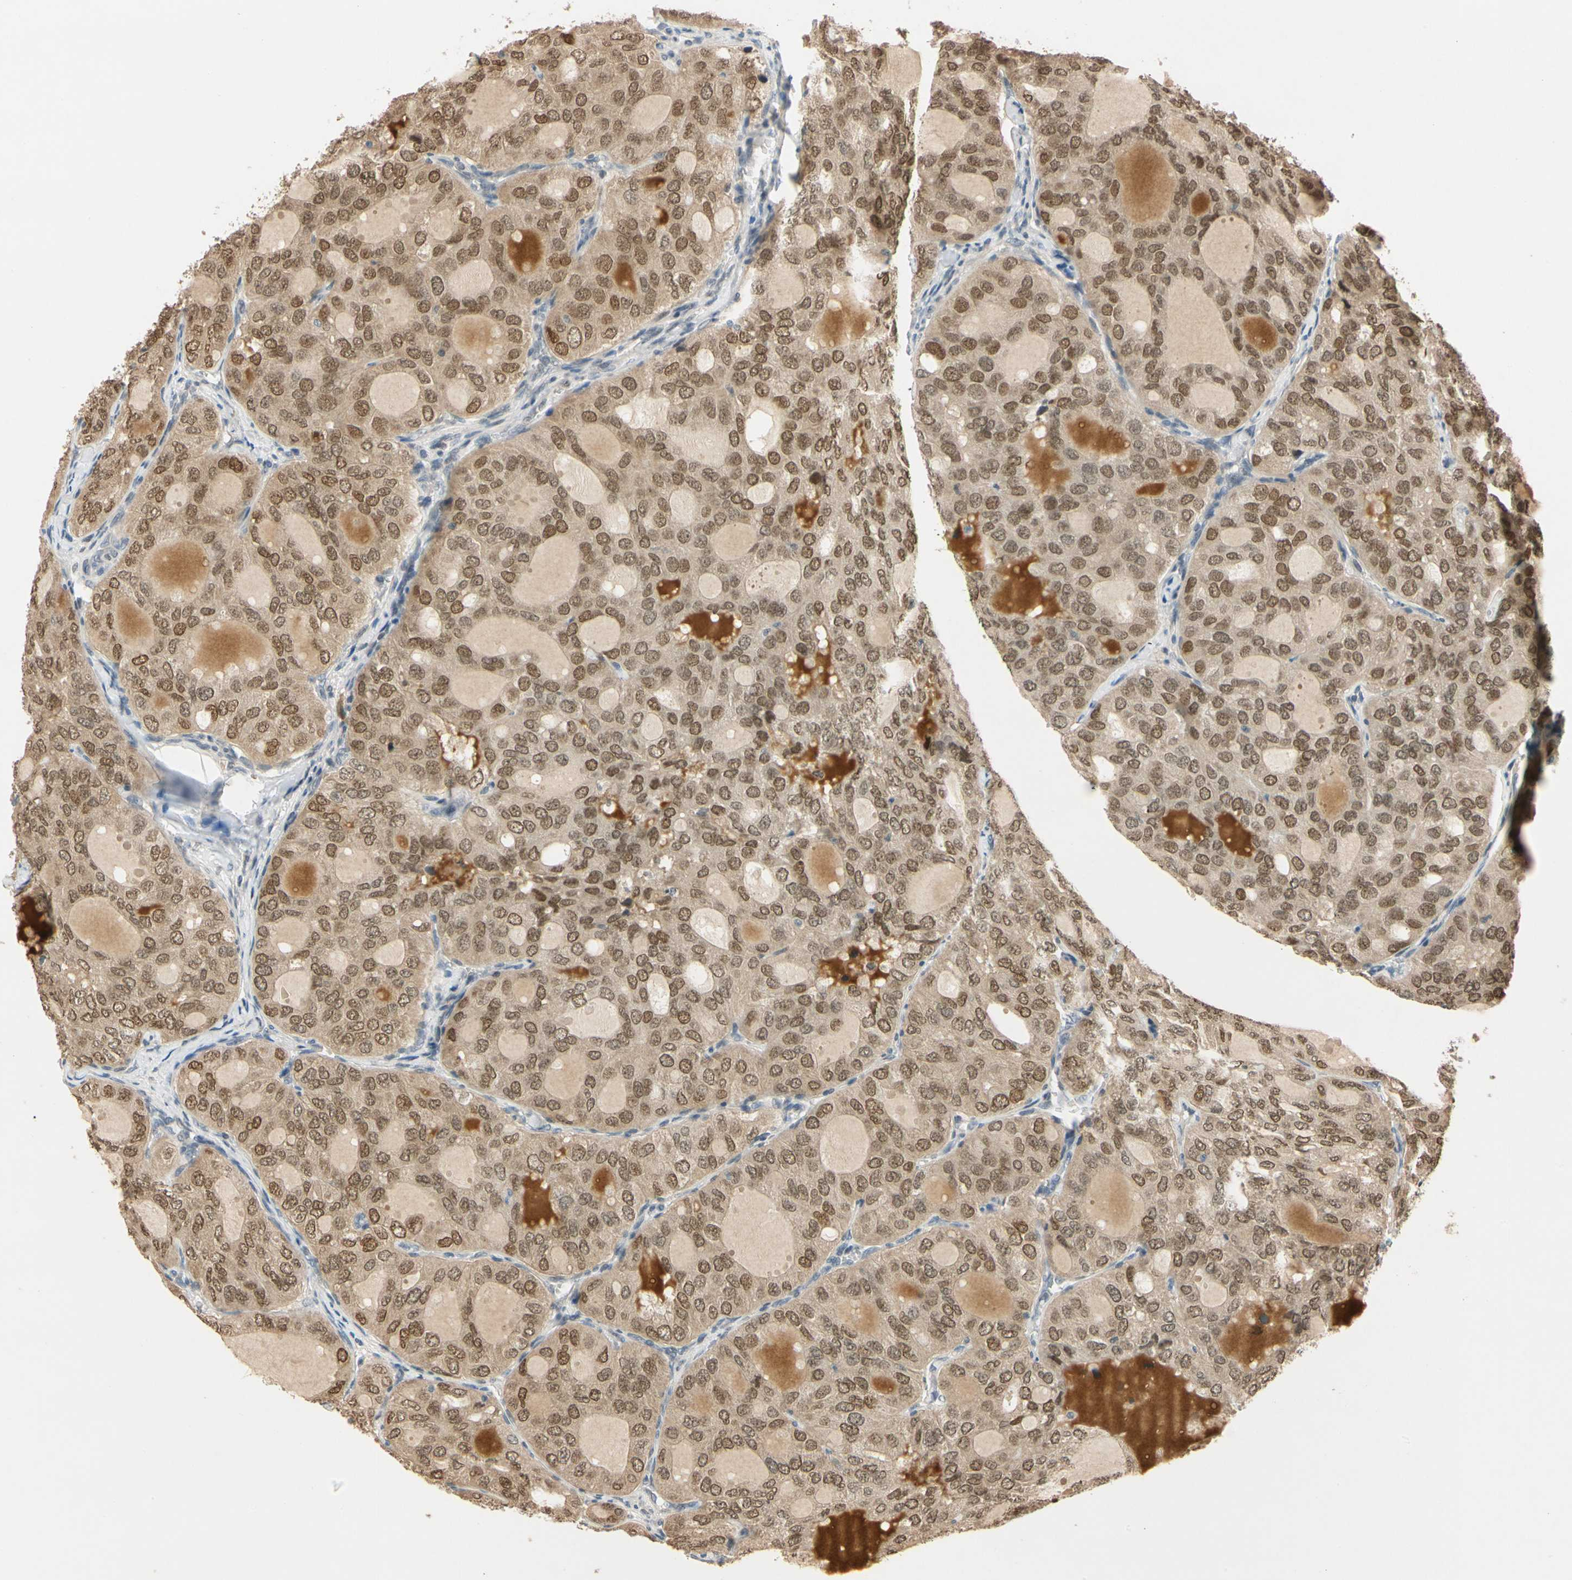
{"staining": {"intensity": "strong", "quantity": ">75%", "location": "cytoplasmic/membranous,nuclear"}, "tissue": "thyroid cancer", "cell_type": "Tumor cells", "image_type": "cancer", "snomed": [{"axis": "morphology", "description": "Follicular adenoma carcinoma, NOS"}, {"axis": "topography", "description": "Thyroid gland"}], "caption": "Immunohistochemical staining of human thyroid follicular adenoma carcinoma exhibits strong cytoplasmic/membranous and nuclear protein expression in approximately >75% of tumor cells.", "gene": "RIOX2", "patient": {"sex": "male", "age": 75}}